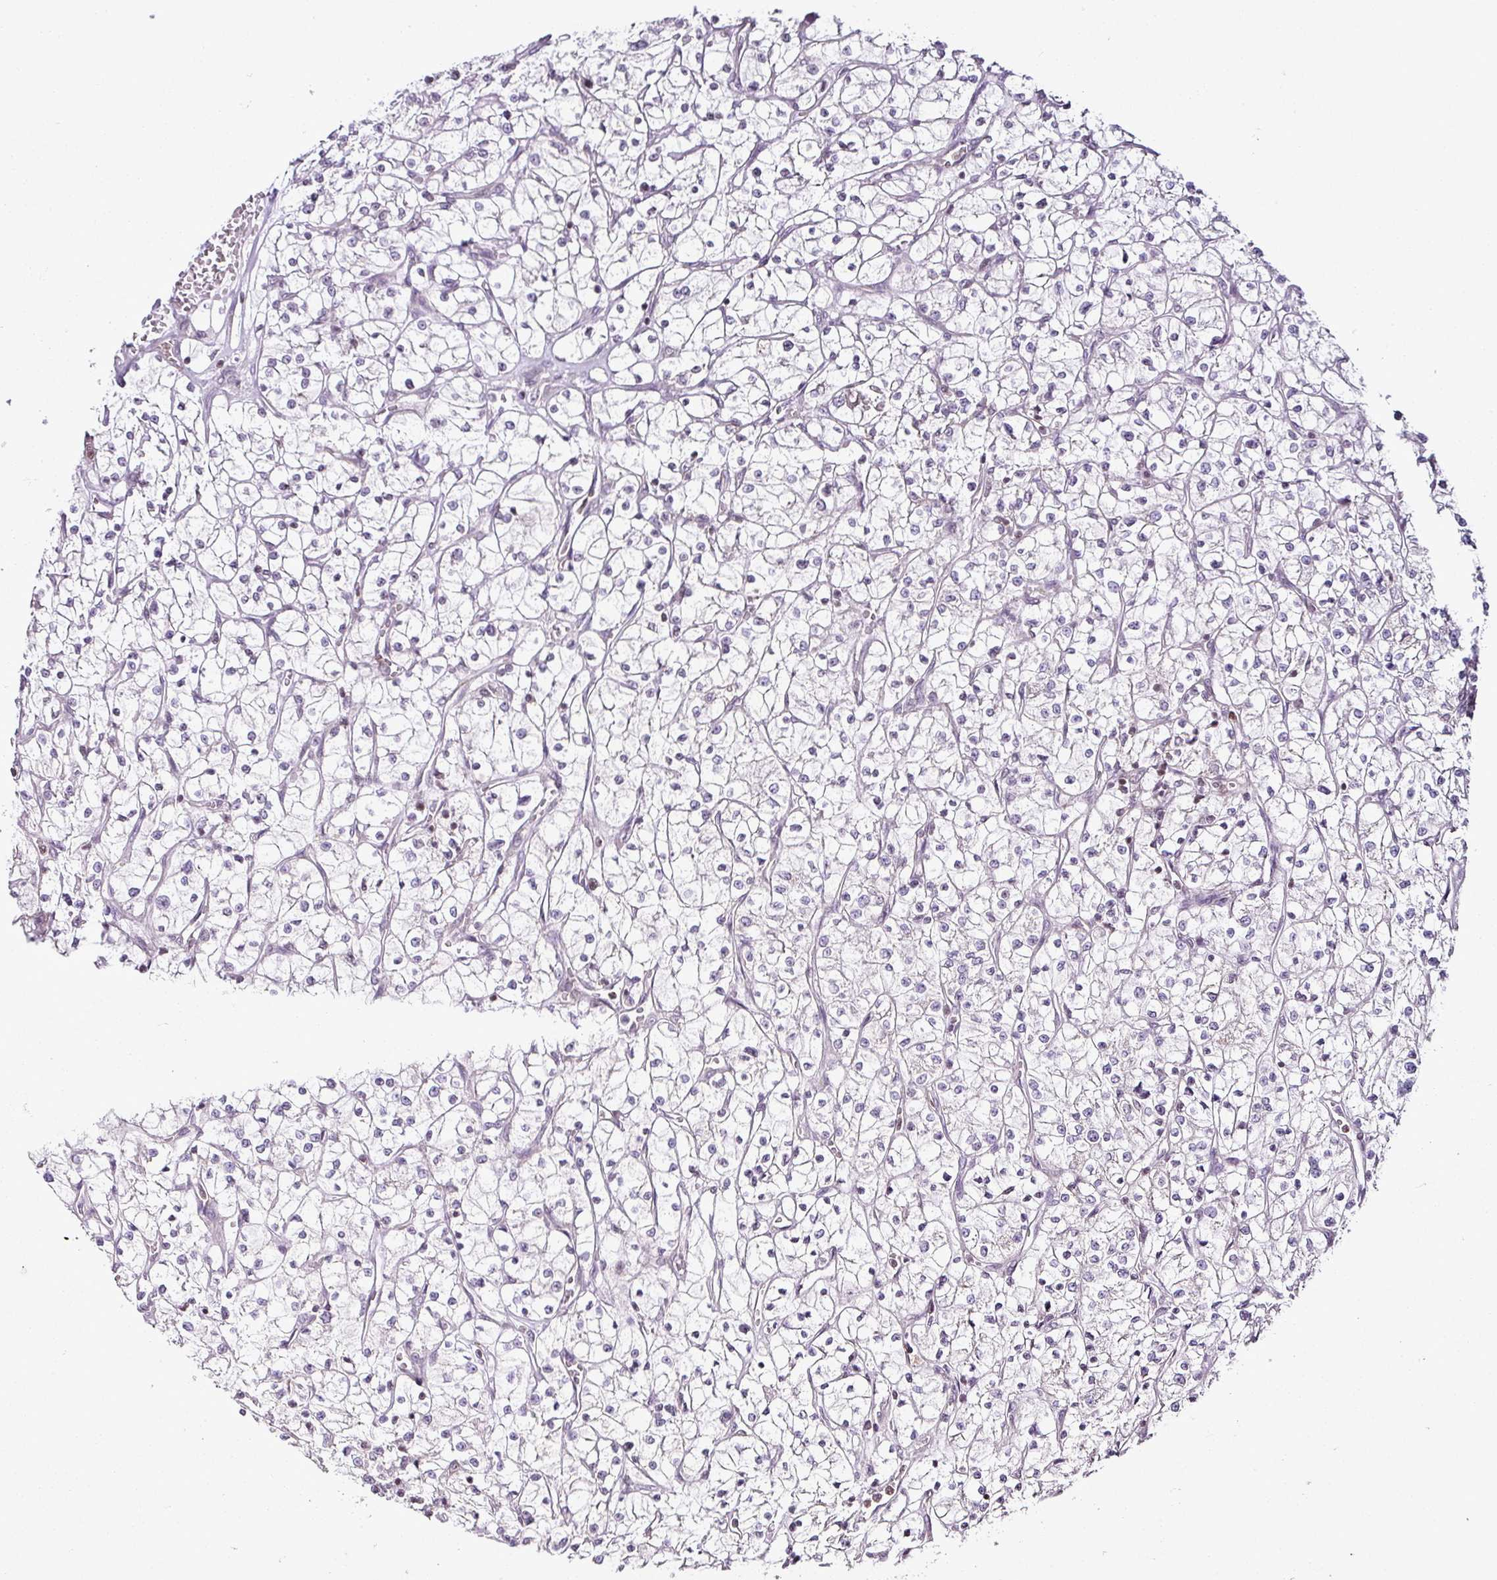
{"staining": {"intensity": "negative", "quantity": "none", "location": "none"}, "tissue": "renal cancer", "cell_type": "Tumor cells", "image_type": "cancer", "snomed": [{"axis": "morphology", "description": "Adenocarcinoma, NOS"}, {"axis": "topography", "description": "Kidney"}], "caption": "Tumor cells are negative for protein expression in human adenocarcinoma (renal). (Stains: DAB IHC with hematoxylin counter stain, Microscopy: brightfield microscopy at high magnification).", "gene": "FAM32A", "patient": {"sex": "female", "age": 64}}